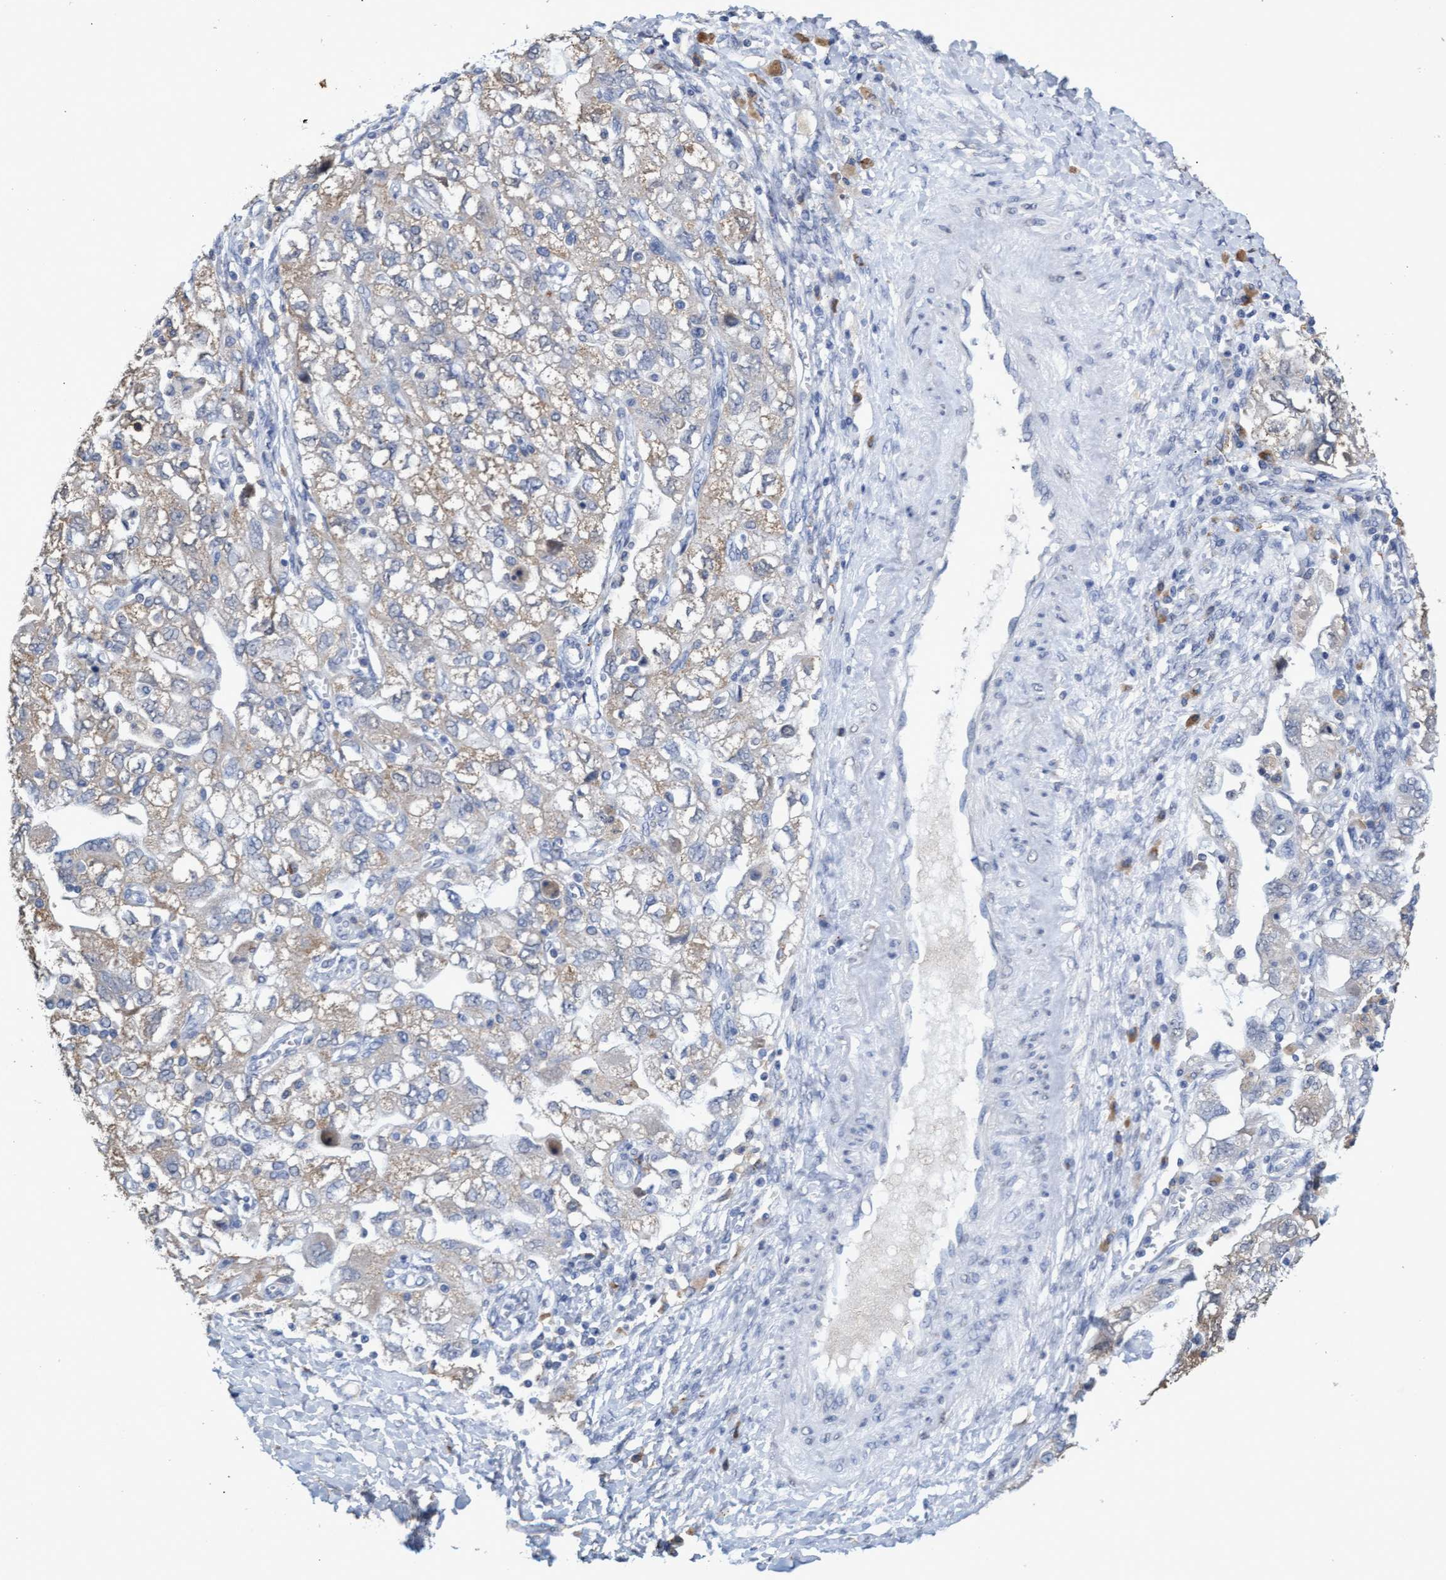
{"staining": {"intensity": "weak", "quantity": "25%-75%", "location": "cytoplasmic/membranous"}, "tissue": "ovarian cancer", "cell_type": "Tumor cells", "image_type": "cancer", "snomed": [{"axis": "morphology", "description": "Carcinoma, NOS"}, {"axis": "morphology", "description": "Cystadenocarcinoma, serous, NOS"}, {"axis": "topography", "description": "Ovary"}], "caption": "IHC (DAB (3,3'-diaminobenzidine)) staining of carcinoma (ovarian) shows weak cytoplasmic/membranous protein staining in approximately 25%-75% of tumor cells. Nuclei are stained in blue.", "gene": "GPR39", "patient": {"sex": "female", "age": 69}}